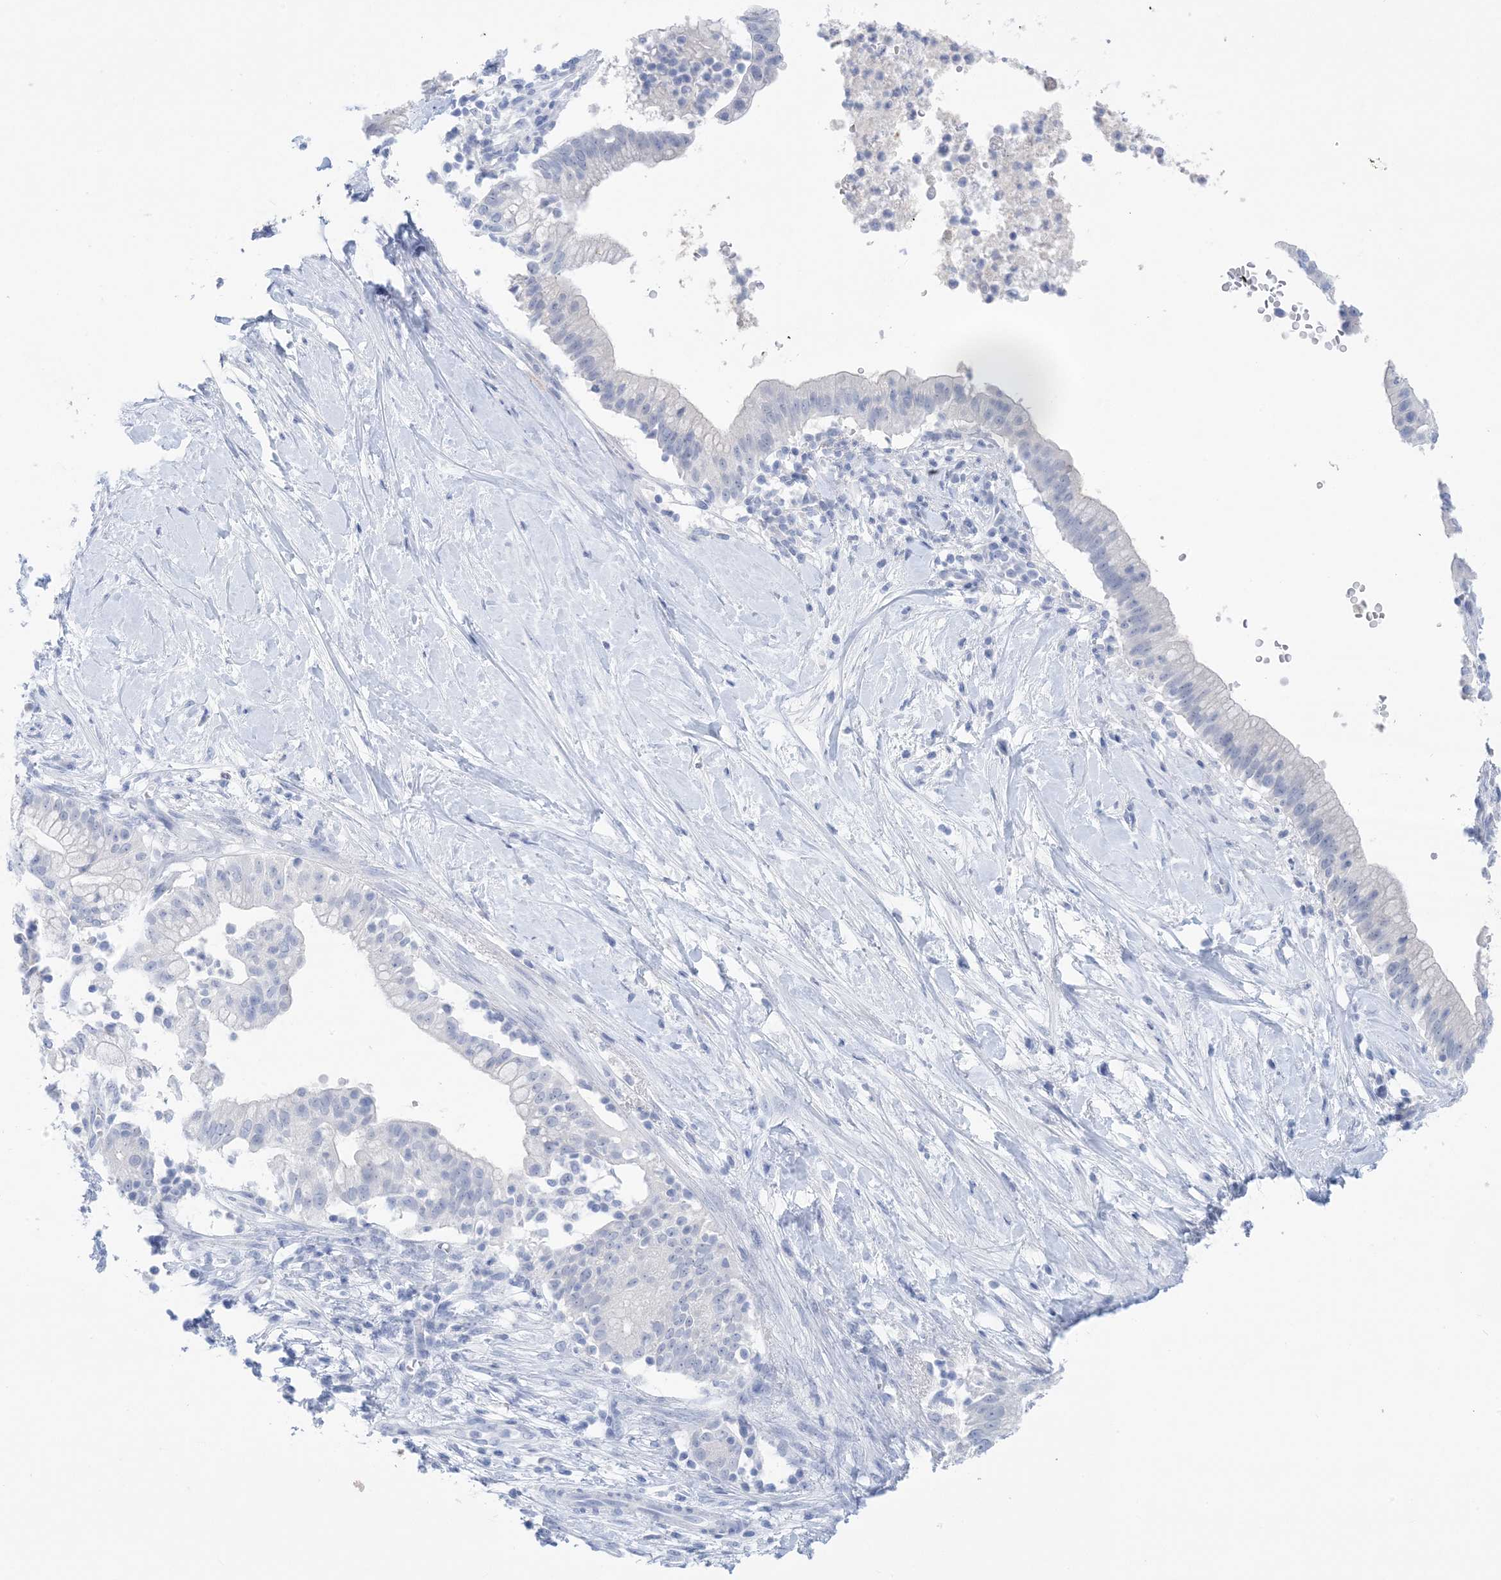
{"staining": {"intensity": "negative", "quantity": "none", "location": "none"}, "tissue": "pancreatic cancer", "cell_type": "Tumor cells", "image_type": "cancer", "snomed": [{"axis": "morphology", "description": "Adenocarcinoma, NOS"}, {"axis": "topography", "description": "Pancreas"}], "caption": "IHC photomicrograph of neoplastic tissue: human adenocarcinoma (pancreatic) stained with DAB shows no significant protein expression in tumor cells.", "gene": "SH3YL1", "patient": {"sex": "male", "age": 68}}